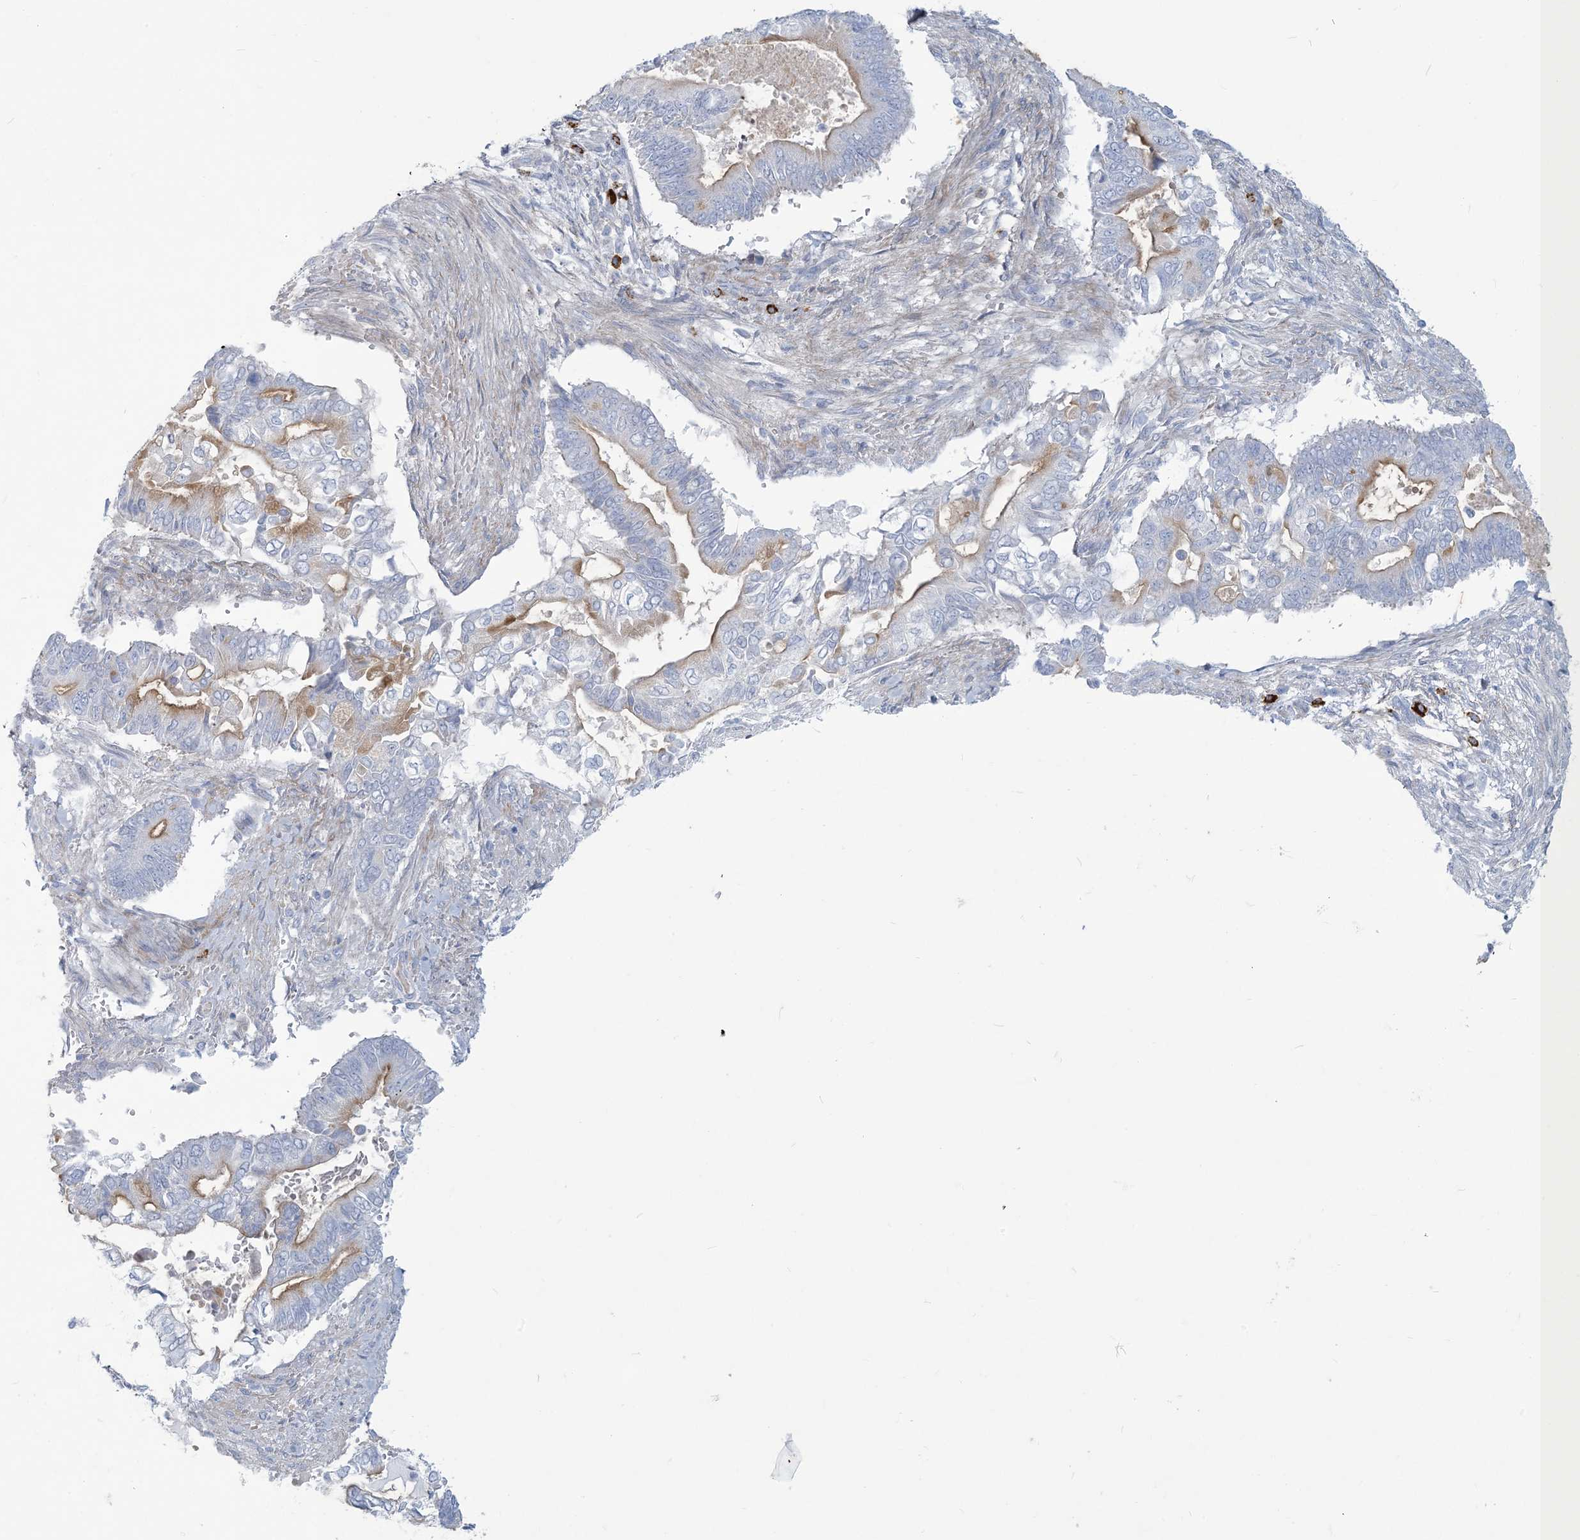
{"staining": {"intensity": "moderate", "quantity": "<25%", "location": "cytoplasmic/membranous"}, "tissue": "pancreatic cancer", "cell_type": "Tumor cells", "image_type": "cancer", "snomed": [{"axis": "morphology", "description": "Adenocarcinoma, NOS"}, {"axis": "topography", "description": "Pancreas"}], "caption": "Brown immunohistochemical staining in adenocarcinoma (pancreatic) displays moderate cytoplasmic/membranous expression in about <25% of tumor cells.", "gene": "MOXD1", "patient": {"sex": "male", "age": 68}}